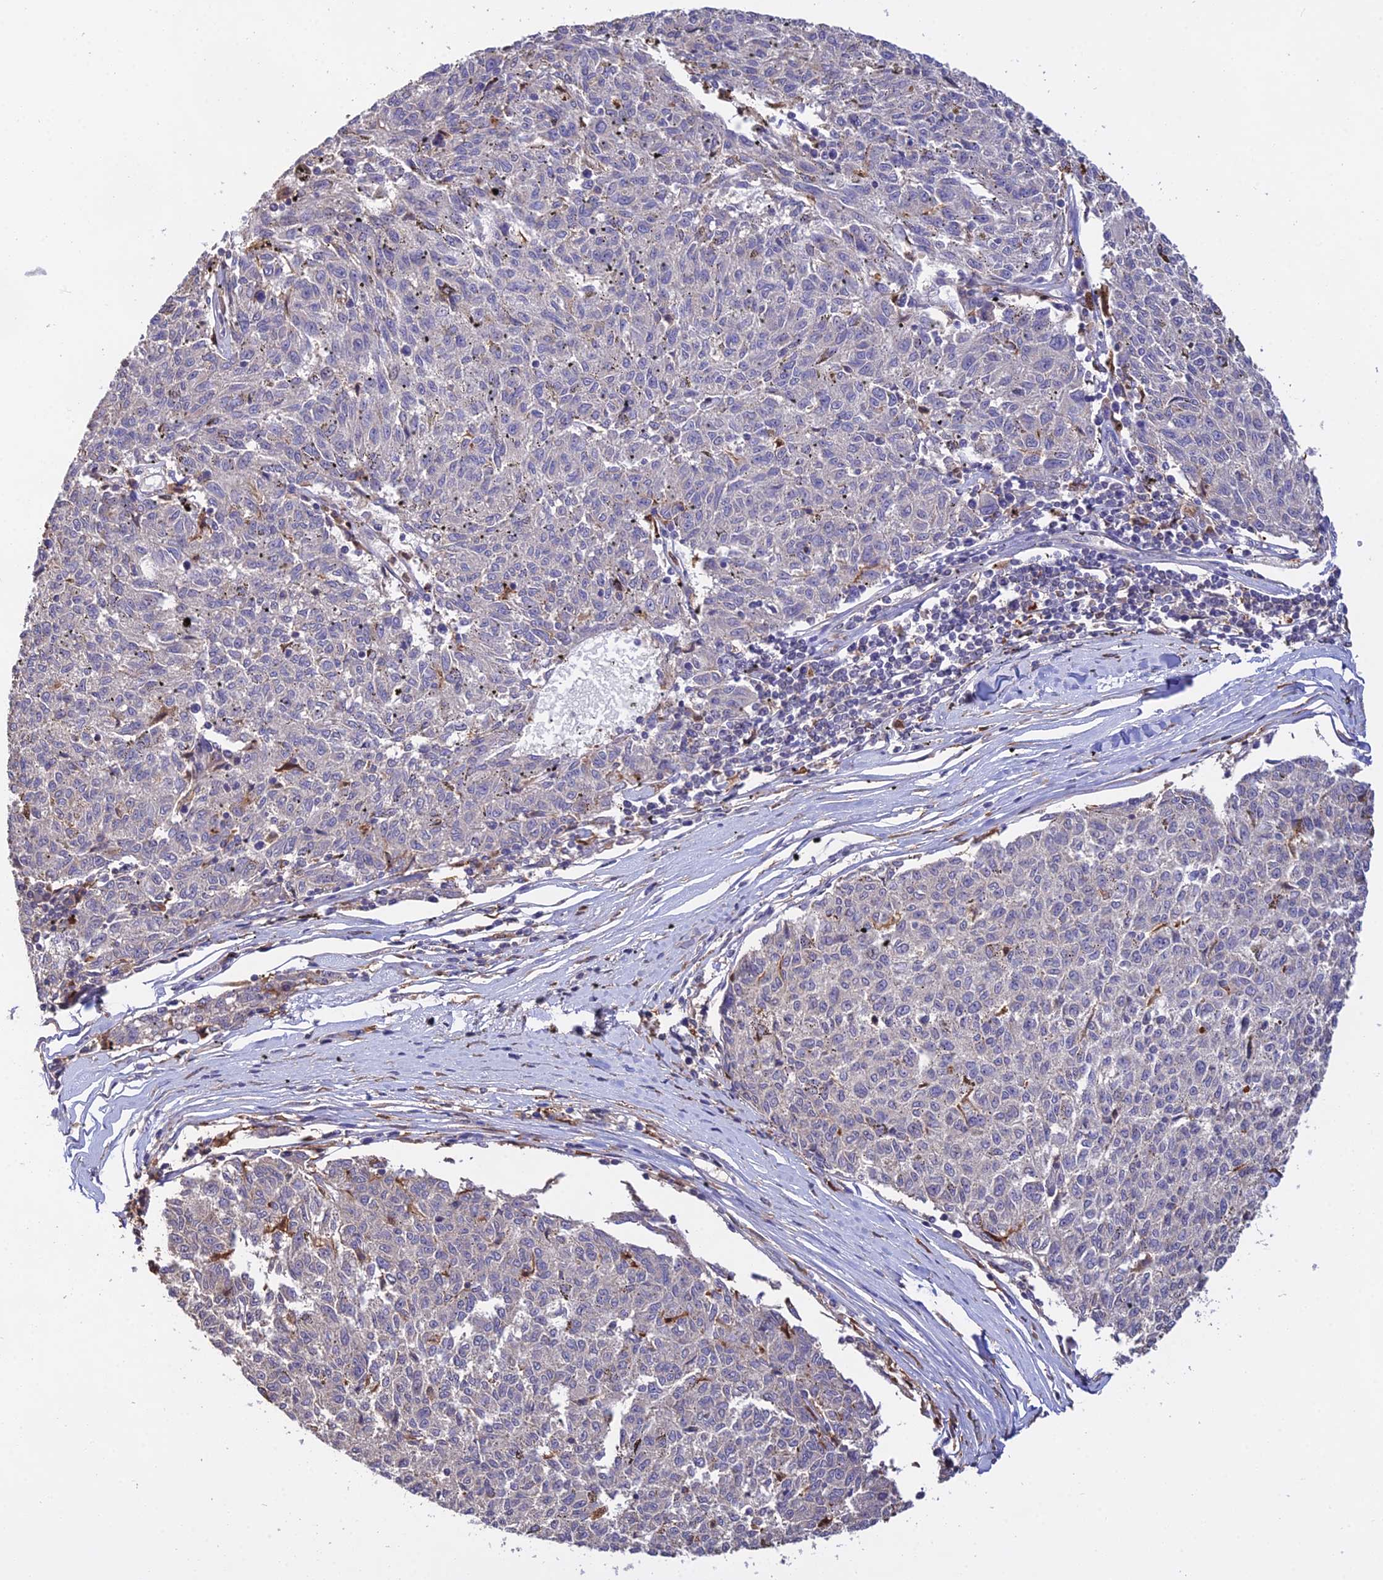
{"staining": {"intensity": "negative", "quantity": "none", "location": "none"}, "tissue": "melanoma", "cell_type": "Tumor cells", "image_type": "cancer", "snomed": [{"axis": "morphology", "description": "Malignant melanoma, NOS"}, {"axis": "topography", "description": "Skin"}], "caption": "The immunohistochemistry (IHC) histopathology image has no significant expression in tumor cells of melanoma tissue.", "gene": "FBP1", "patient": {"sex": "female", "age": 72}}